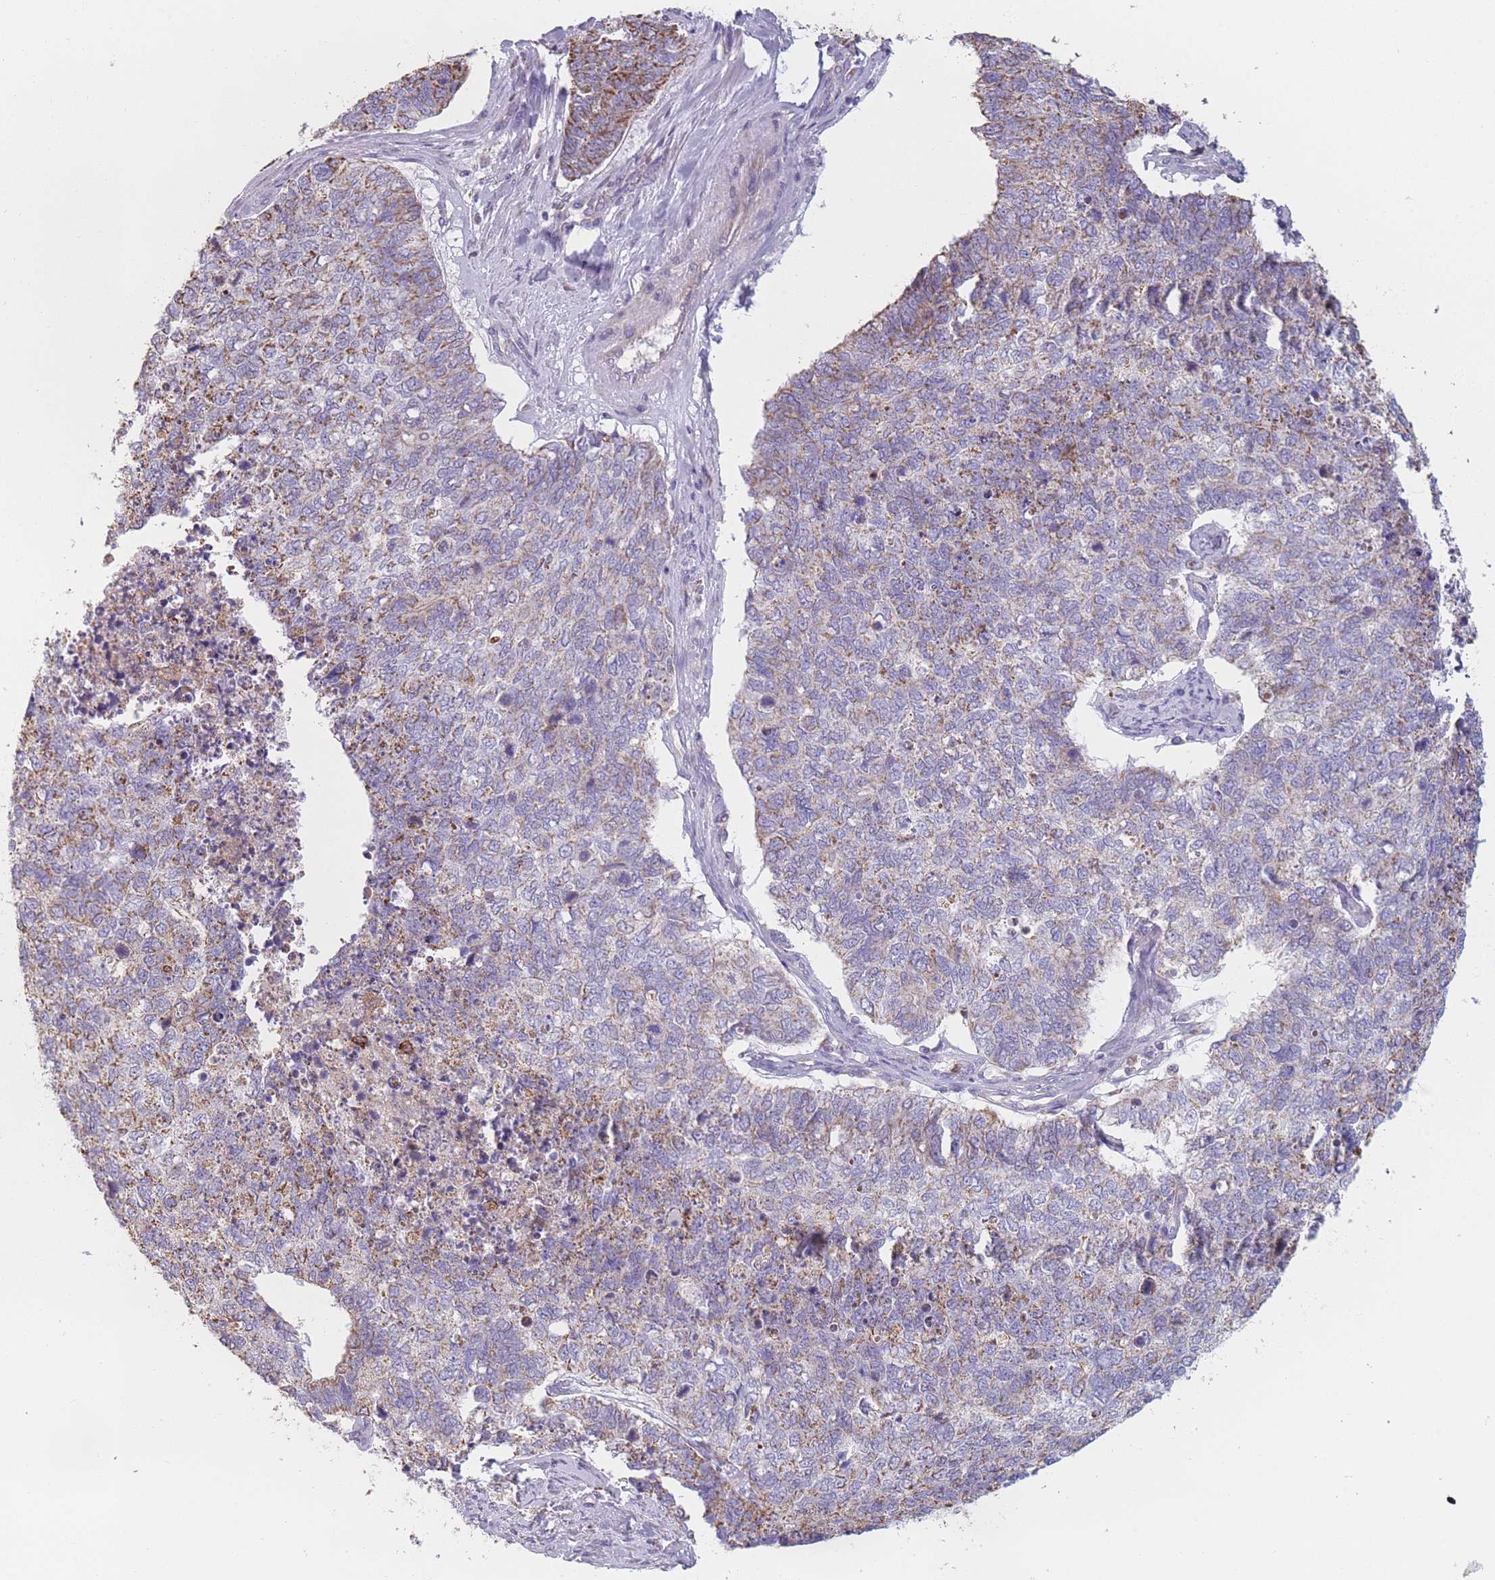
{"staining": {"intensity": "moderate", "quantity": "25%-75%", "location": "cytoplasmic/membranous"}, "tissue": "cervical cancer", "cell_type": "Tumor cells", "image_type": "cancer", "snomed": [{"axis": "morphology", "description": "Squamous cell carcinoma, NOS"}, {"axis": "topography", "description": "Cervix"}], "caption": "Moderate cytoplasmic/membranous positivity for a protein is identified in about 25%-75% of tumor cells of cervical squamous cell carcinoma using immunohistochemistry (IHC).", "gene": "PRAM1", "patient": {"sex": "female", "age": 63}}